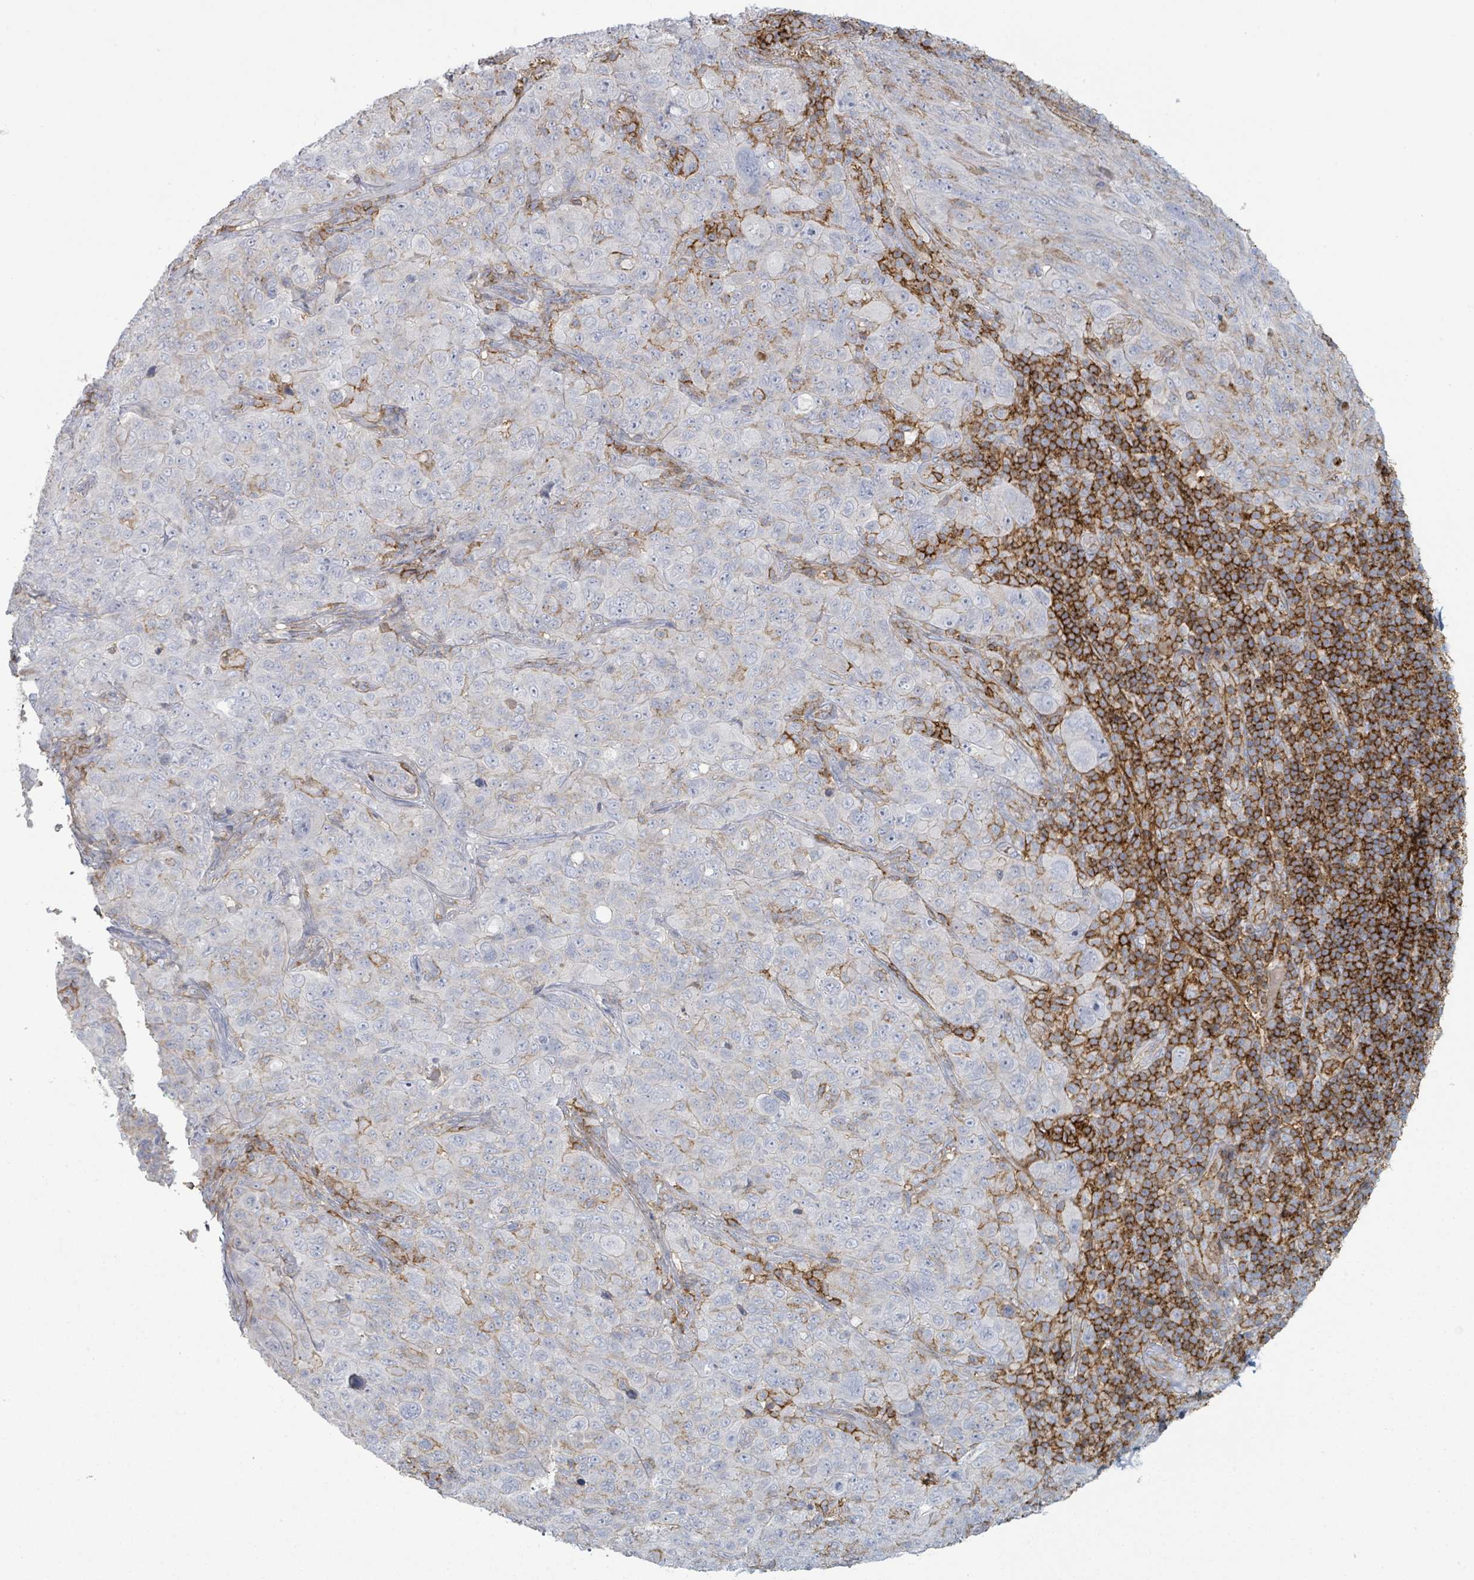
{"staining": {"intensity": "negative", "quantity": "none", "location": "none"}, "tissue": "pancreatic cancer", "cell_type": "Tumor cells", "image_type": "cancer", "snomed": [{"axis": "morphology", "description": "Adenocarcinoma, NOS"}, {"axis": "topography", "description": "Pancreas"}], "caption": "An immunohistochemistry (IHC) image of pancreatic adenocarcinoma is shown. There is no staining in tumor cells of pancreatic adenocarcinoma.", "gene": "TNFRSF14", "patient": {"sex": "male", "age": 68}}